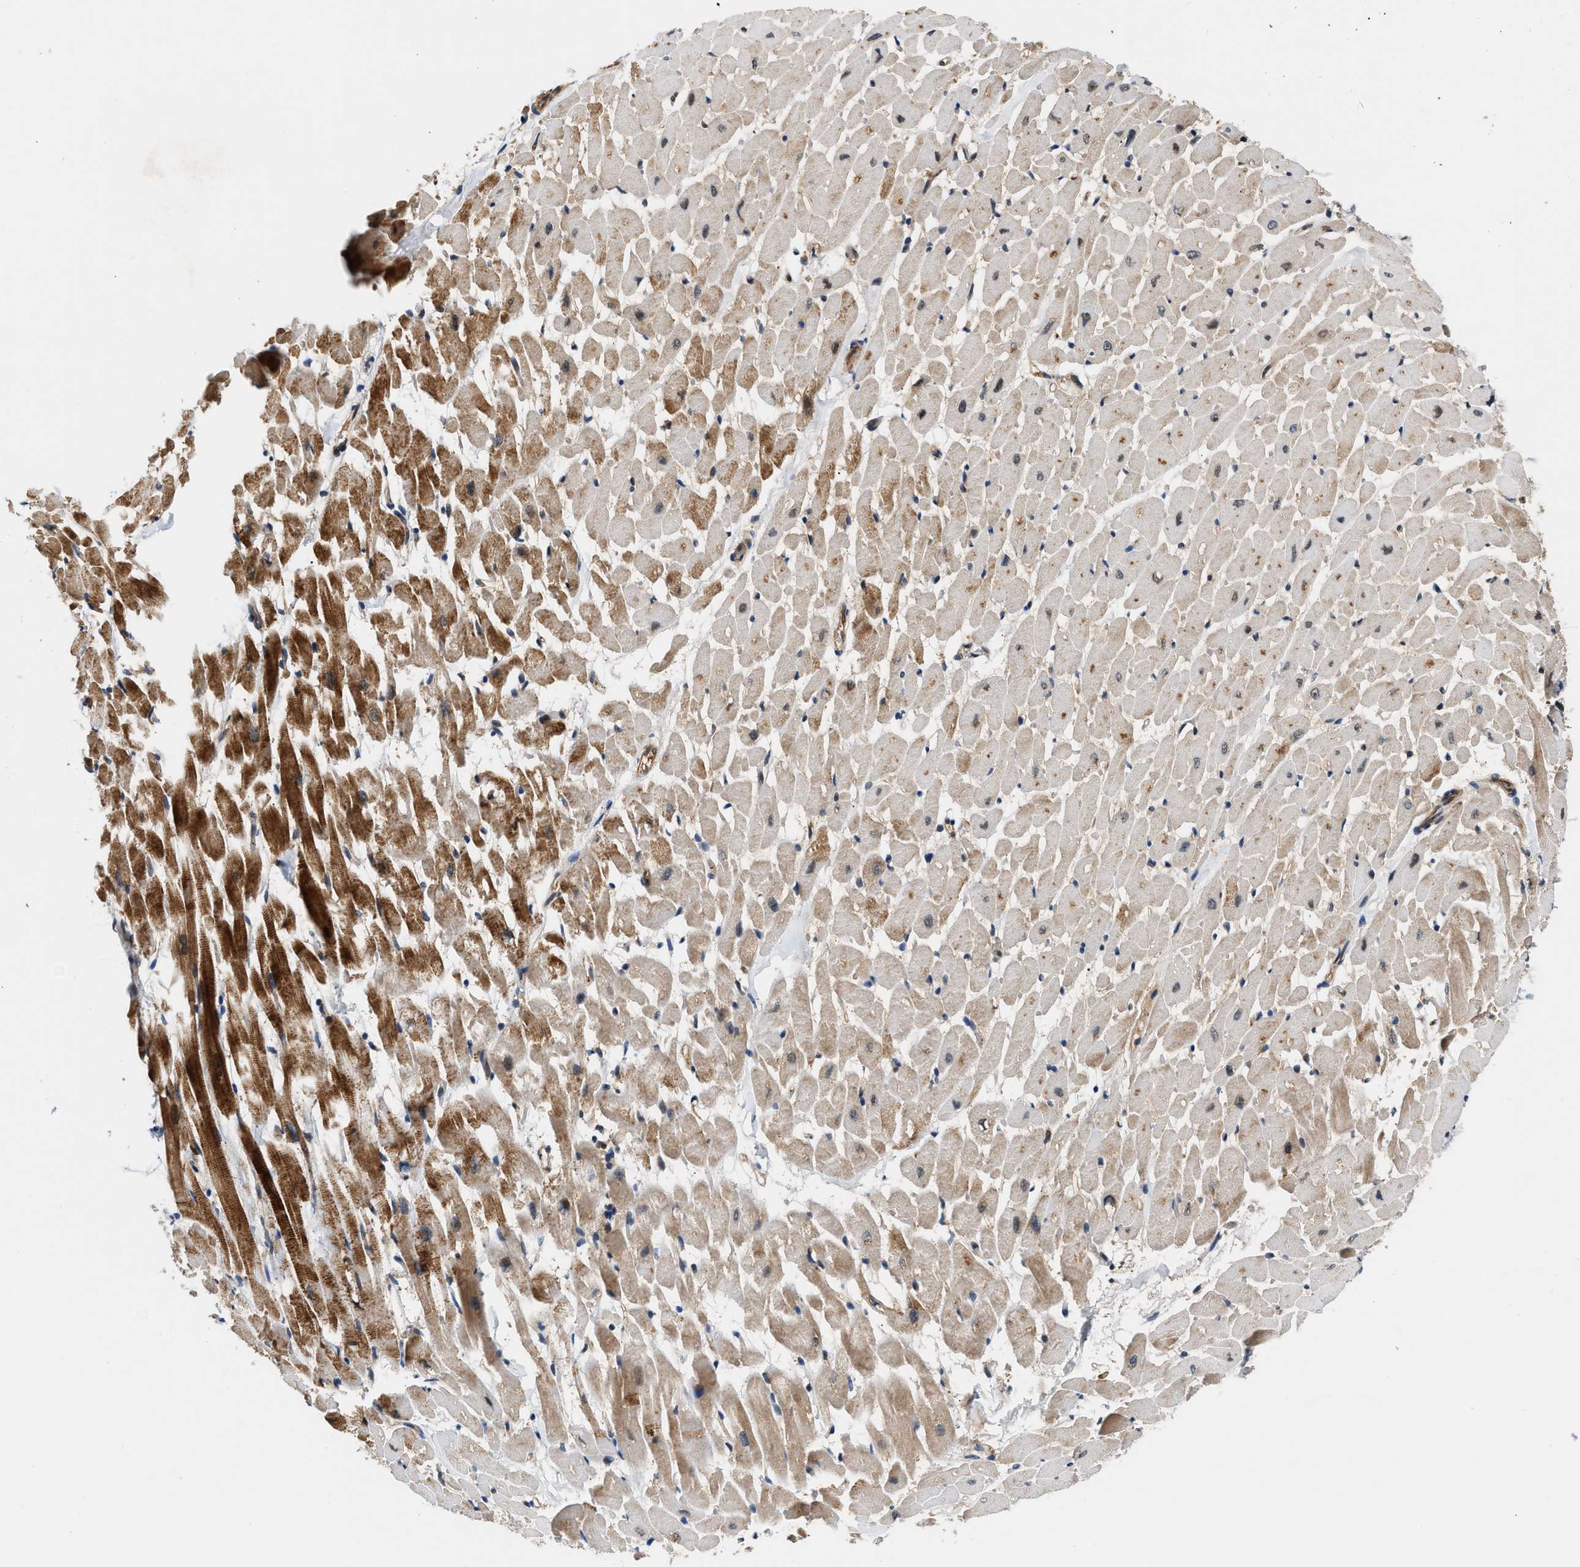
{"staining": {"intensity": "moderate", "quantity": "25%-75%", "location": "cytoplasmic/membranous"}, "tissue": "heart muscle", "cell_type": "Cardiomyocytes", "image_type": "normal", "snomed": [{"axis": "morphology", "description": "Normal tissue, NOS"}, {"axis": "topography", "description": "Heart"}], "caption": "Immunohistochemistry (IHC) image of benign heart muscle: heart muscle stained using IHC demonstrates medium levels of moderate protein expression localized specifically in the cytoplasmic/membranous of cardiomyocytes, appearing as a cytoplasmic/membranous brown color.", "gene": "TUT7", "patient": {"sex": "male", "age": 45}}